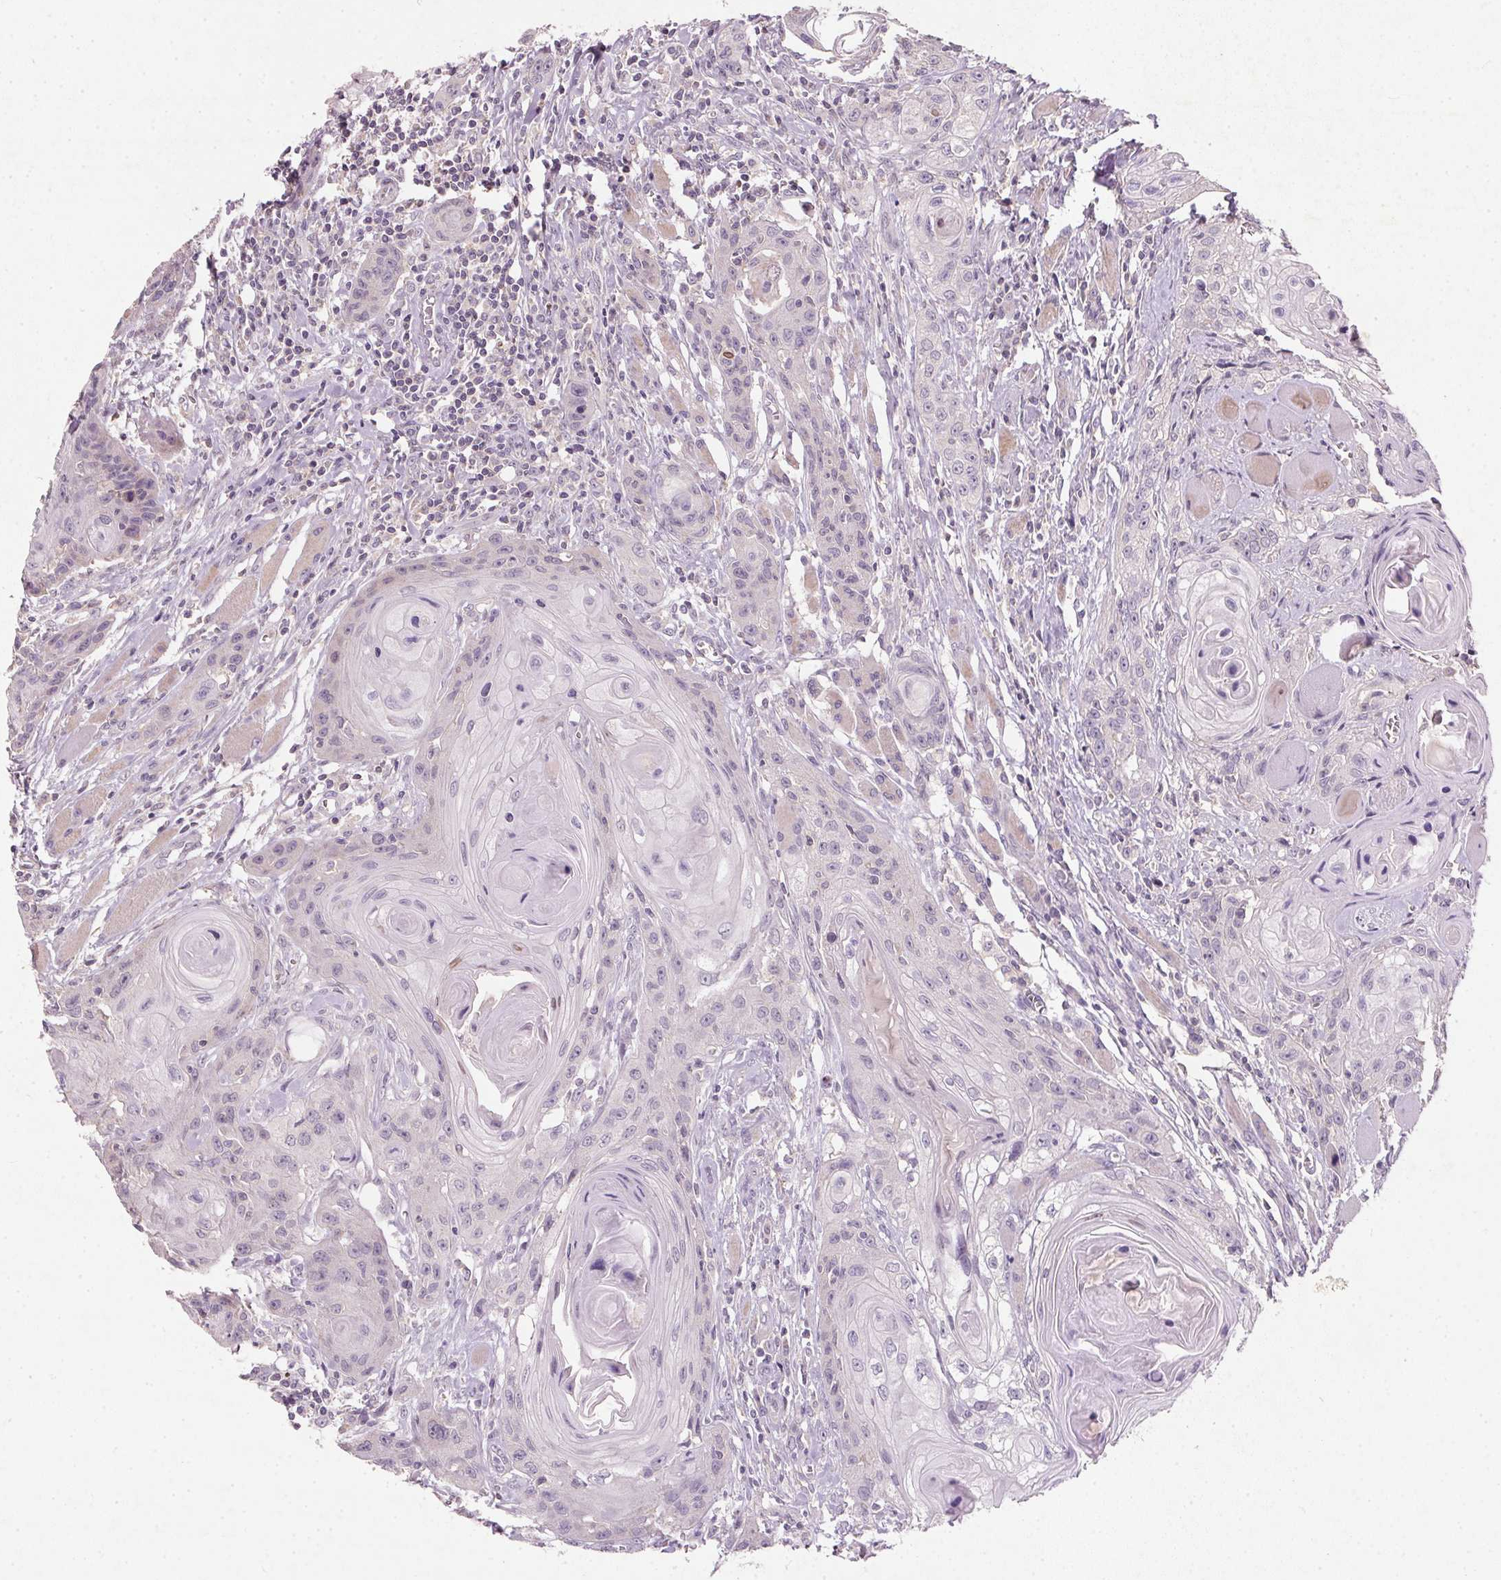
{"staining": {"intensity": "negative", "quantity": "none", "location": "none"}, "tissue": "head and neck cancer", "cell_type": "Tumor cells", "image_type": "cancer", "snomed": [{"axis": "morphology", "description": "Squamous cell carcinoma, NOS"}, {"axis": "topography", "description": "Oral tissue"}, {"axis": "topography", "description": "Head-Neck"}], "caption": "Immunohistochemistry of human head and neck cancer (squamous cell carcinoma) demonstrates no expression in tumor cells.", "gene": "KCNK15", "patient": {"sex": "male", "age": 58}}